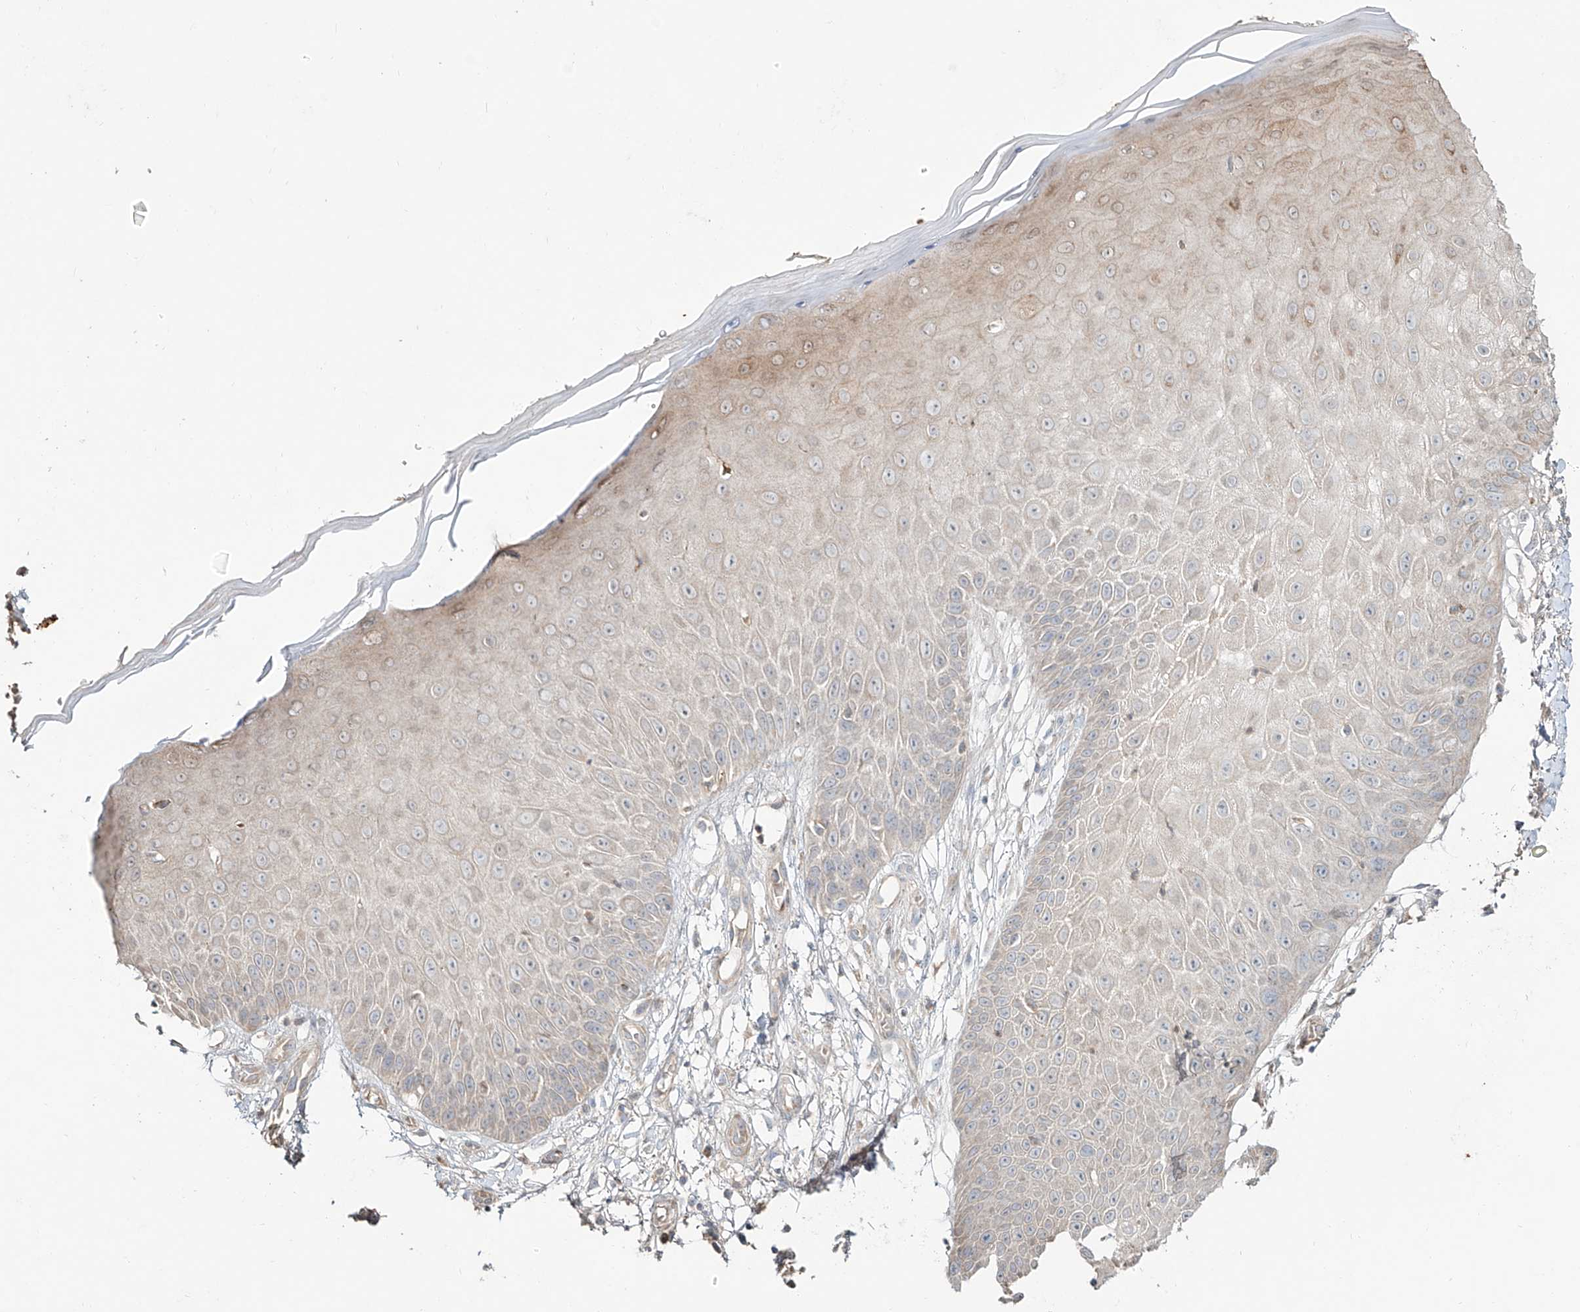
{"staining": {"intensity": "weak", "quantity": ">75%", "location": "cytoplasmic/membranous"}, "tissue": "skin", "cell_type": "Fibroblasts", "image_type": "normal", "snomed": [{"axis": "morphology", "description": "Normal tissue, NOS"}, {"axis": "morphology", "description": "Inflammation, NOS"}, {"axis": "topography", "description": "Skin"}], "caption": "Immunohistochemical staining of normal human skin exhibits weak cytoplasmic/membranous protein staining in about >75% of fibroblasts. (Stains: DAB (3,3'-diaminobenzidine) in brown, nuclei in blue, Microscopy: brightfield microscopy at high magnification).", "gene": "ERO1A", "patient": {"sex": "female", "age": 44}}